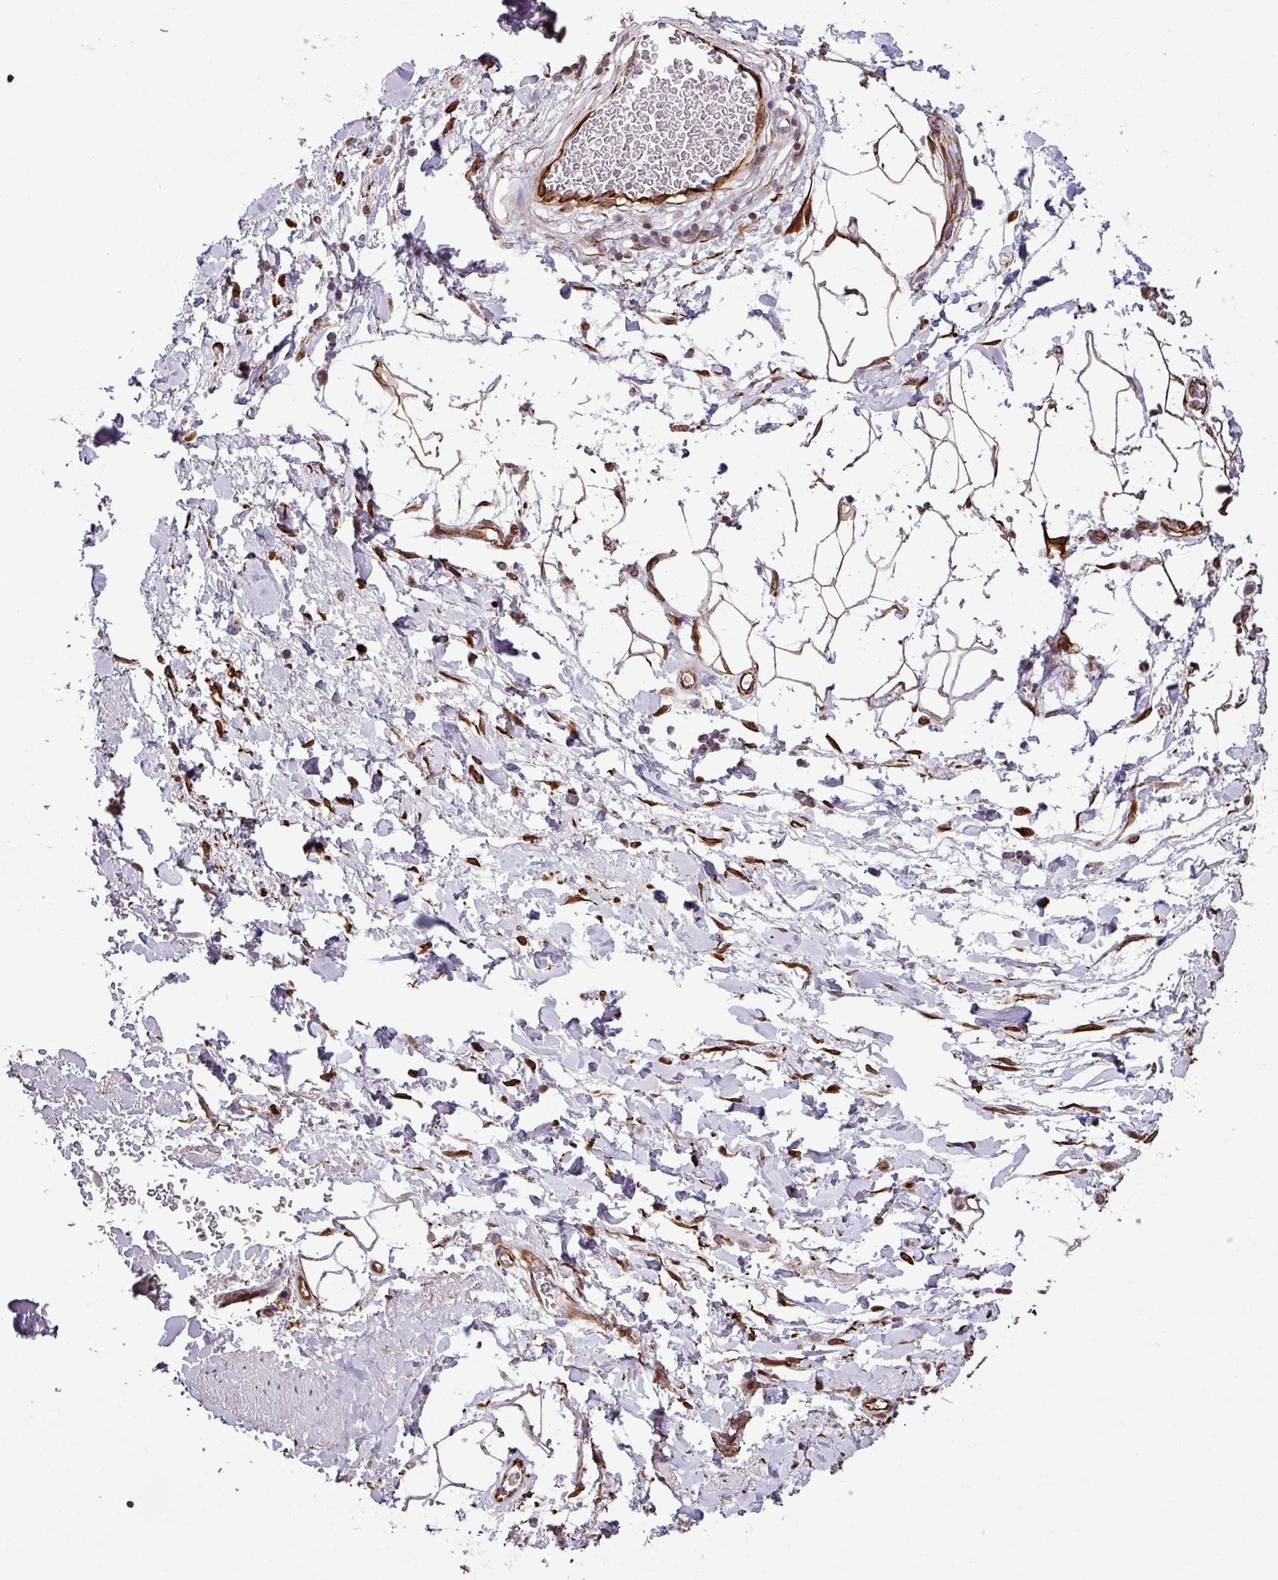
{"staining": {"intensity": "moderate", "quantity": ">75%", "location": "cytoplasmic/membranous"}, "tissue": "adipose tissue", "cell_type": "Adipocytes", "image_type": "normal", "snomed": [{"axis": "morphology", "description": "Normal tissue, NOS"}, {"axis": "morphology", "description": "Adenocarcinoma, NOS"}, {"axis": "topography", "description": "Rectum"}, {"axis": "topography", "description": "Vagina"}, {"axis": "topography", "description": "Peripheral nerve tissue"}], "caption": "IHC of benign adipose tissue exhibits medium levels of moderate cytoplasmic/membranous expression in about >75% of adipocytes. (Stains: DAB (3,3'-diaminobenzidine) in brown, nuclei in blue, Microscopy: brightfield microscopy at high magnification).", "gene": "CHD3", "patient": {"sex": "female", "age": 71}}